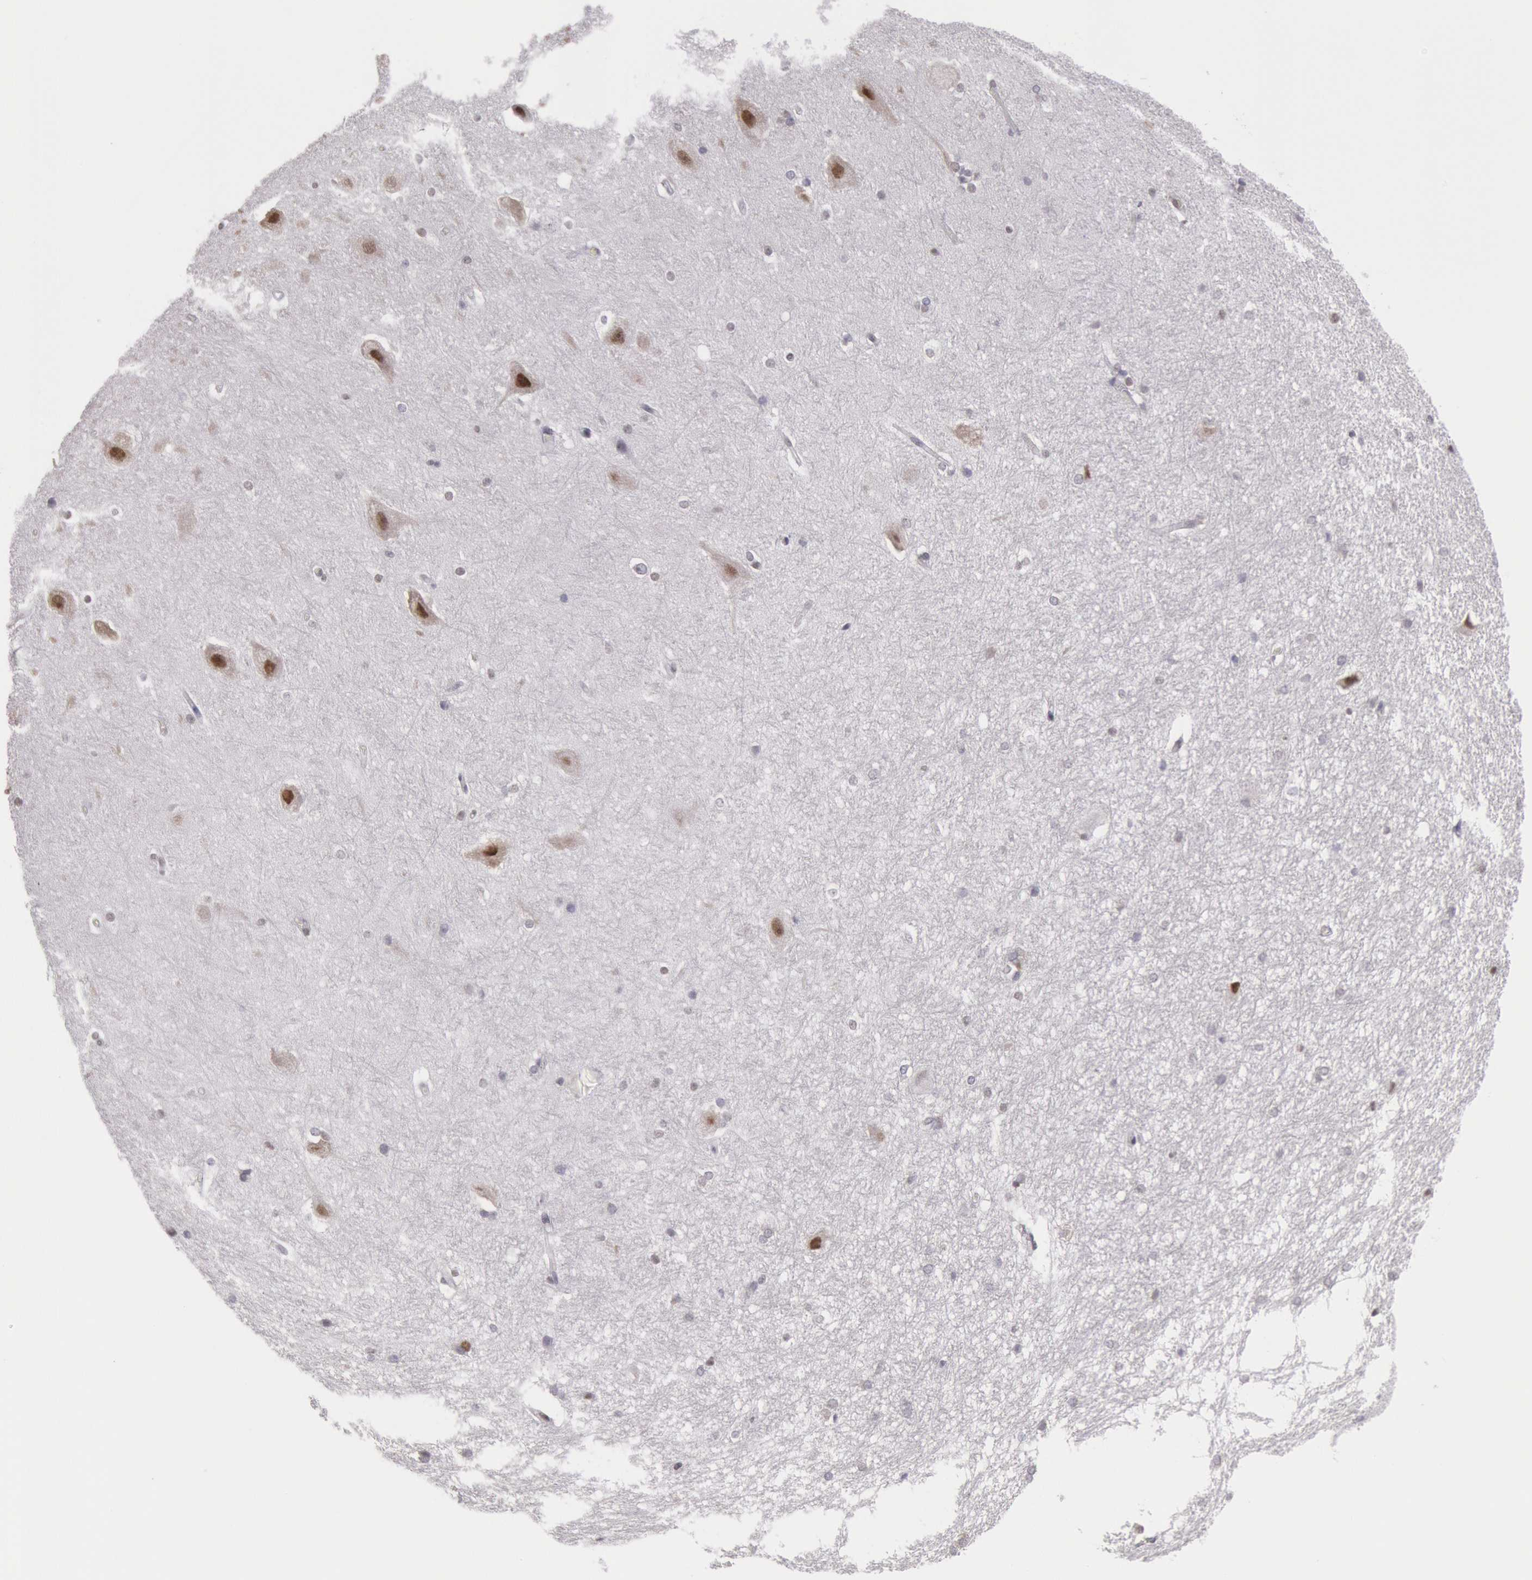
{"staining": {"intensity": "moderate", "quantity": "<25%", "location": "nuclear"}, "tissue": "hippocampus", "cell_type": "Glial cells", "image_type": "normal", "snomed": [{"axis": "morphology", "description": "Normal tissue, NOS"}, {"axis": "topography", "description": "Hippocampus"}], "caption": "The micrograph reveals a brown stain indicating the presence of a protein in the nuclear of glial cells in hippocampus. (DAB IHC with brightfield microscopy, high magnification).", "gene": "NKAP", "patient": {"sex": "female", "age": 19}}